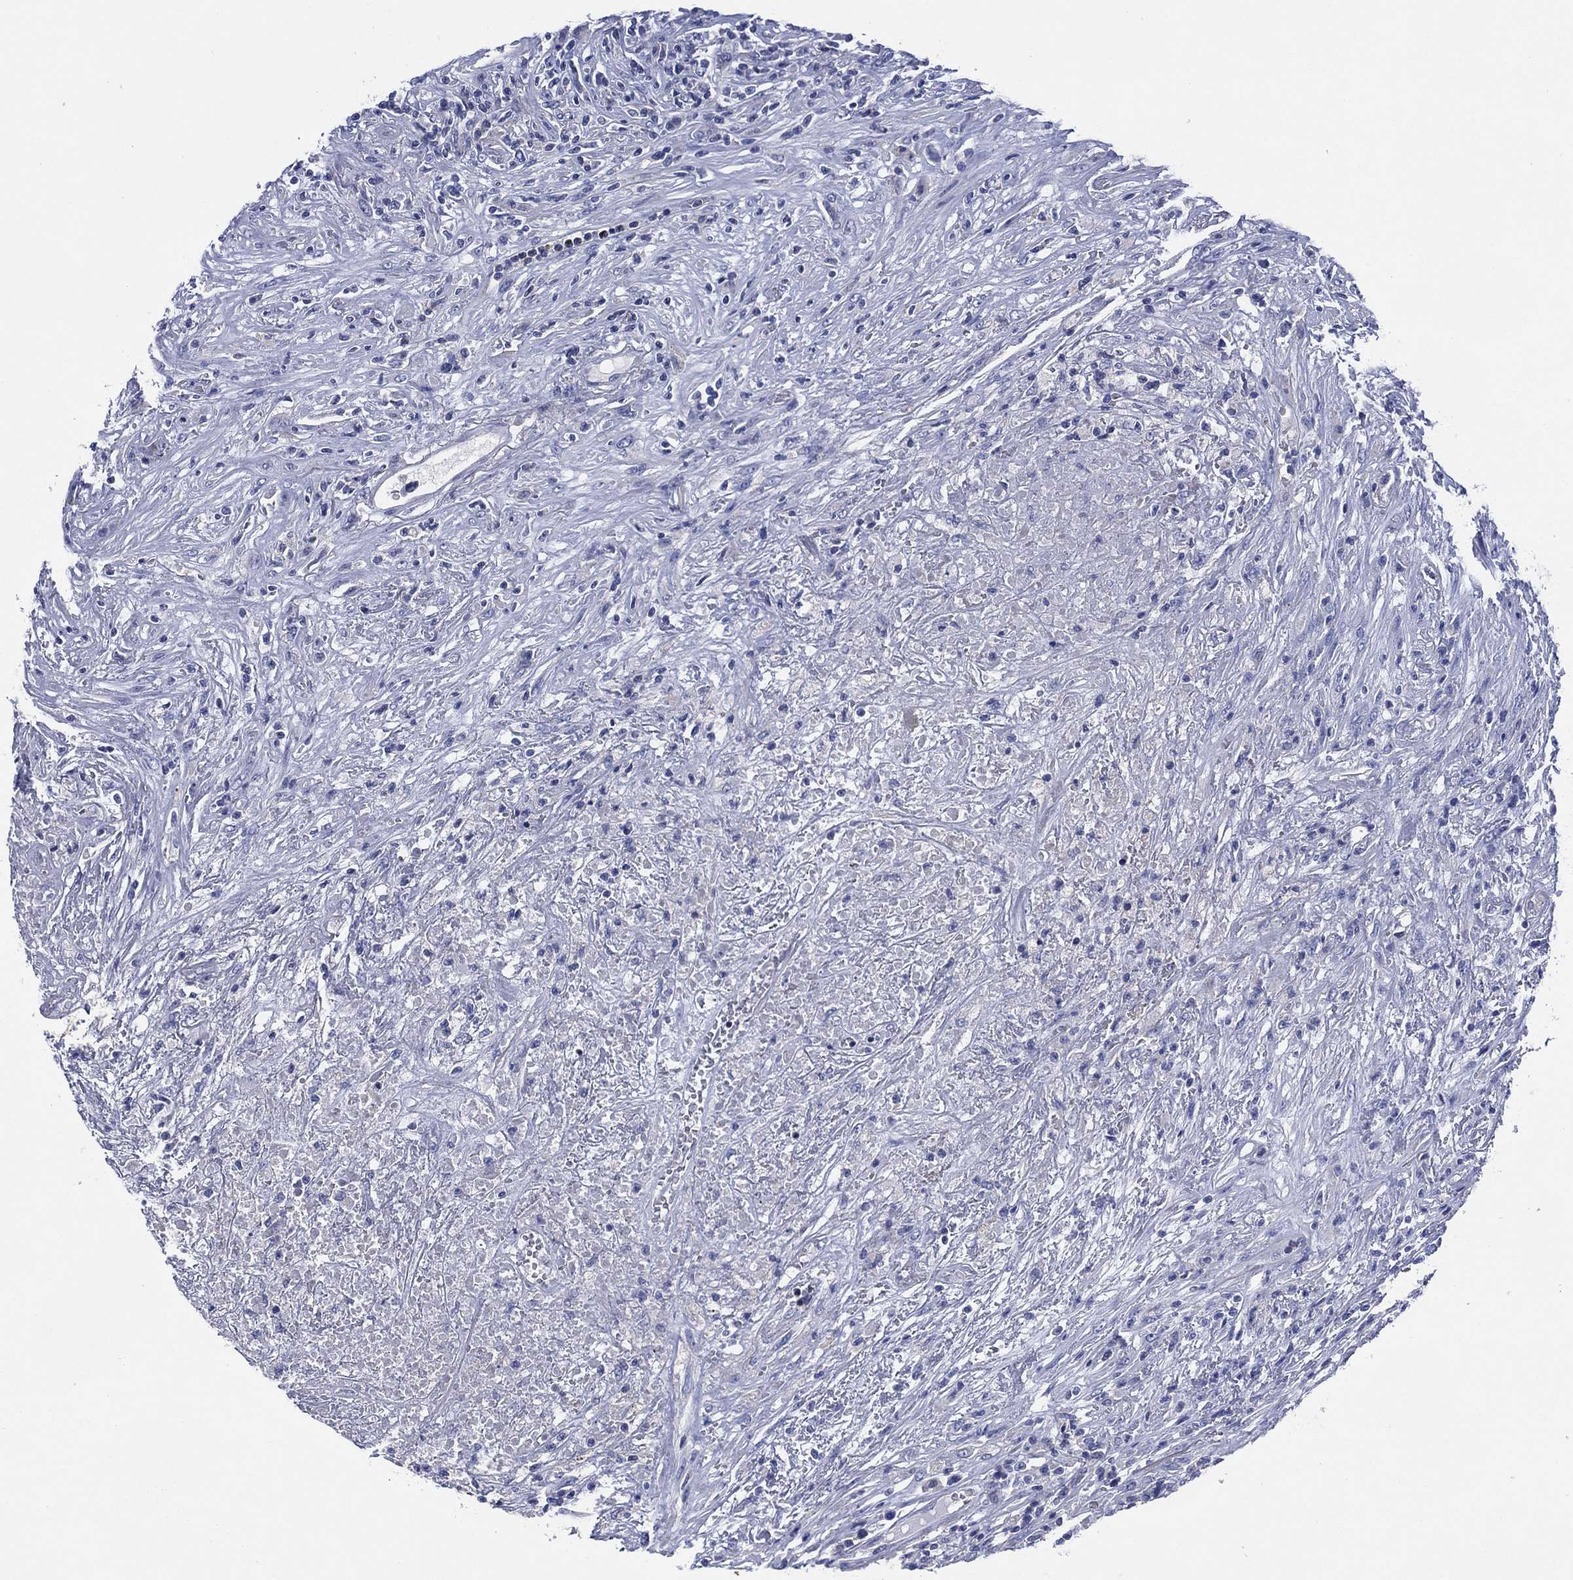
{"staining": {"intensity": "negative", "quantity": "none", "location": "none"}, "tissue": "lymphoma", "cell_type": "Tumor cells", "image_type": "cancer", "snomed": [{"axis": "morphology", "description": "Malignant lymphoma, non-Hodgkin's type, High grade"}, {"axis": "topography", "description": "Lung"}], "caption": "This is an immunohistochemistry (IHC) image of human lymphoma. There is no expression in tumor cells.", "gene": "CHRNA3", "patient": {"sex": "male", "age": 79}}